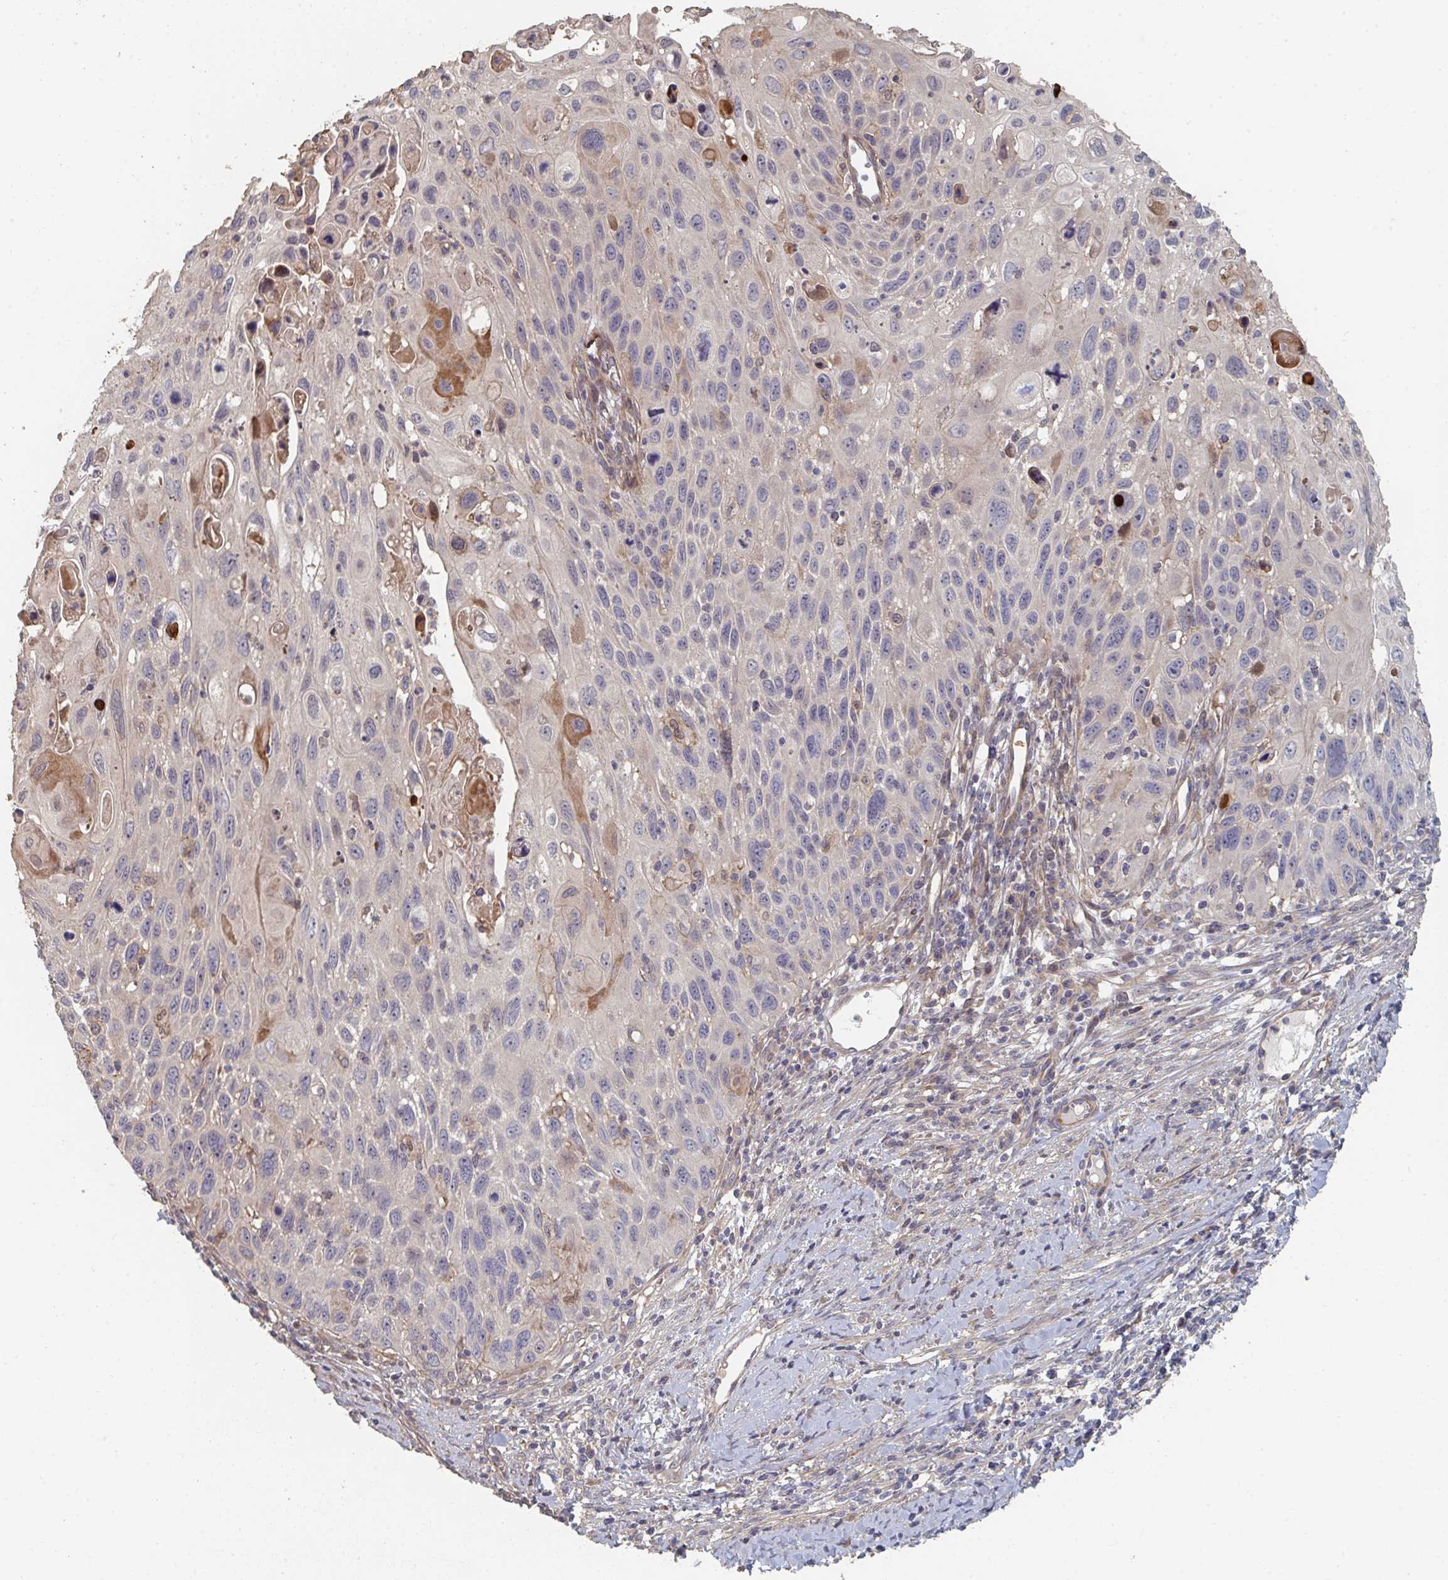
{"staining": {"intensity": "moderate", "quantity": "<25%", "location": "cytoplasmic/membranous"}, "tissue": "cervical cancer", "cell_type": "Tumor cells", "image_type": "cancer", "snomed": [{"axis": "morphology", "description": "Squamous cell carcinoma, NOS"}, {"axis": "topography", "description": "Cervix"}], "caption": "This image shows cervical squamous cell carcinoma stained with immunohistochemistry to label a protein in brown. The cytoplasmic/membranous of tumor cells show moderate positivity for the protein. Nuclei are counter-stained blue.", "gene": "PTEN", "patient": {"sex": "female", "age": 70}}